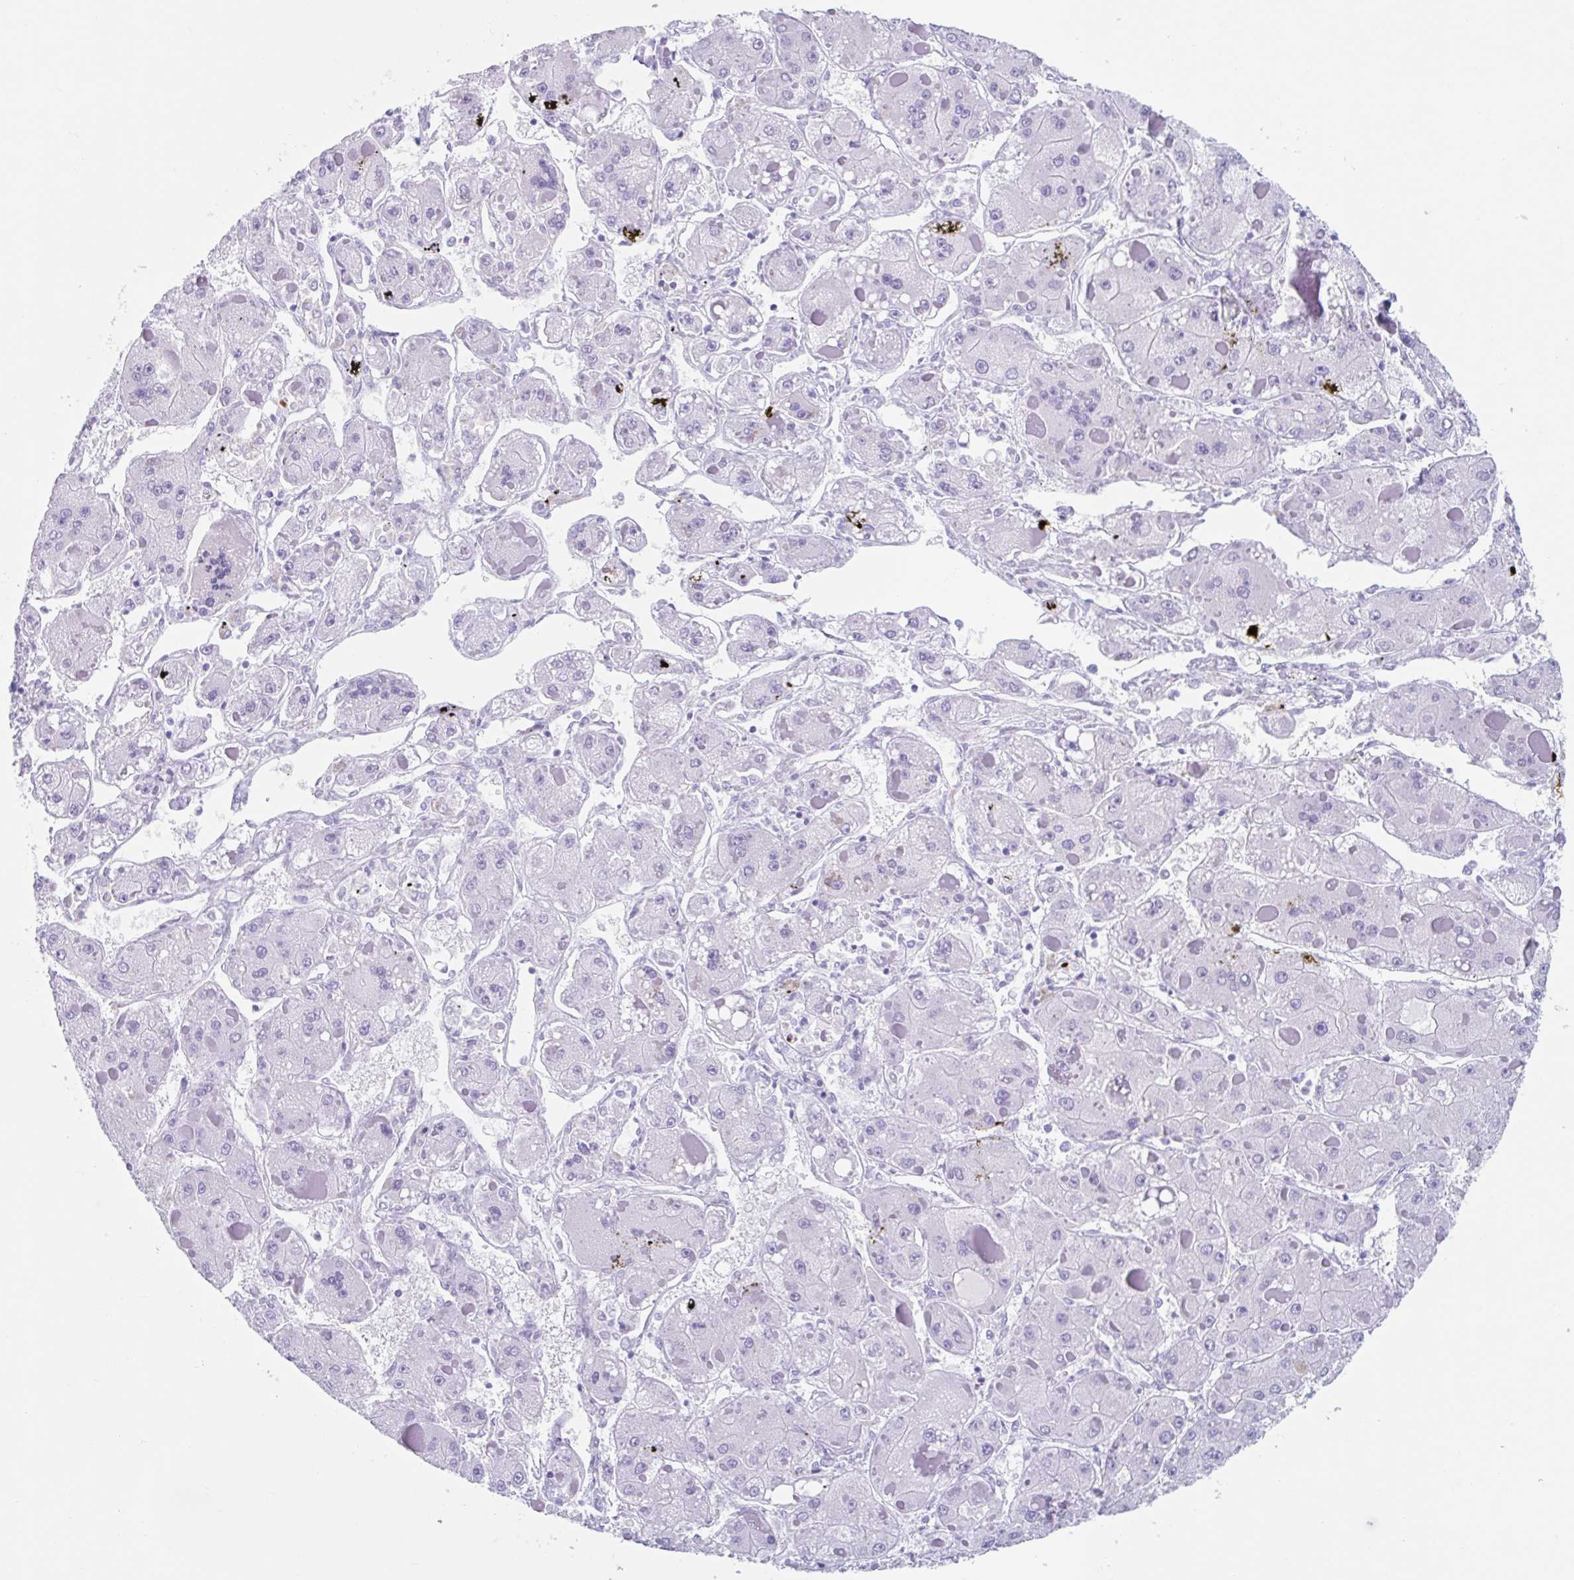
{"staining": {"intensity": "negative", "quantity": "none", "location": "none"}, "tissue": "liver cancer", "cell_type": "Tumor cells", "image_type": "cancer", "snomed": [{"axis": "morphology", "description": "Carcinoma, Hepatocellular, NOS"}, {"axis": "topography", "description": "Liver"}], "caption": "The micrograph exhibits no staining of tumor cells in liver cancer.", "gene": "CPTP", "patient": {"sex": "female", "age": 73}}